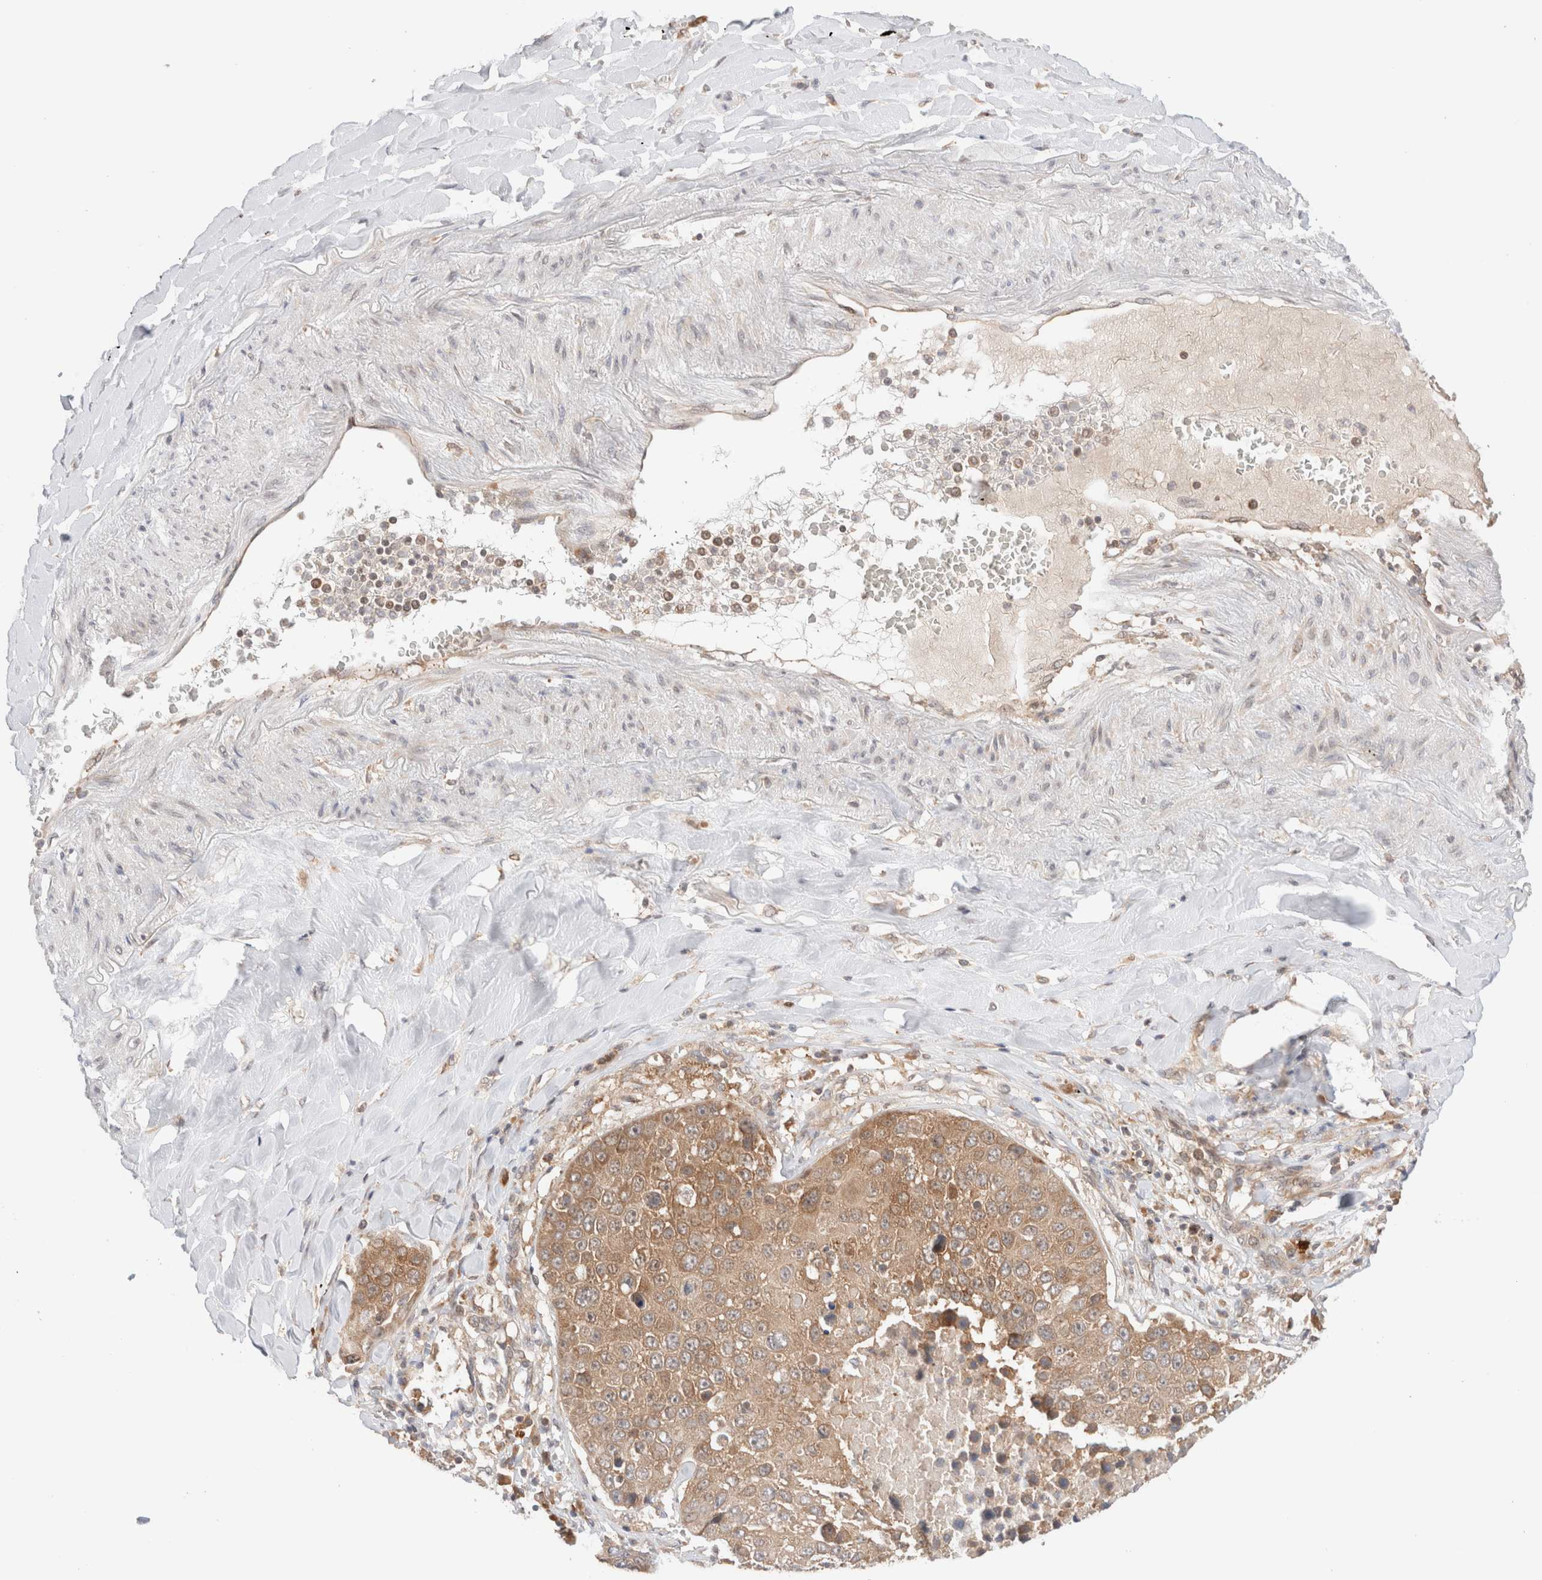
{"staining": {"intensity": "moderate", "quantity": ">75%", "location": "cytoplasmic/membranous"}, "tissue": "lung cancer", "cell_type": "Tumor cells", "image_type": "cancer", "snomed": [{"axis": "morphology", "description": "Squamous cell carcinoma, NOS"}, {"axis": "topography", "description": "Lung"}], "caption": "A high-resolution image shows immunohistochemistry (IHC) staining of lung cancer, which shows moderate cytoplasmic/membranous staining in about >75% of tumor cells.", "gene": "XKR4", "patient": {"sex": "male", "age": 61}}